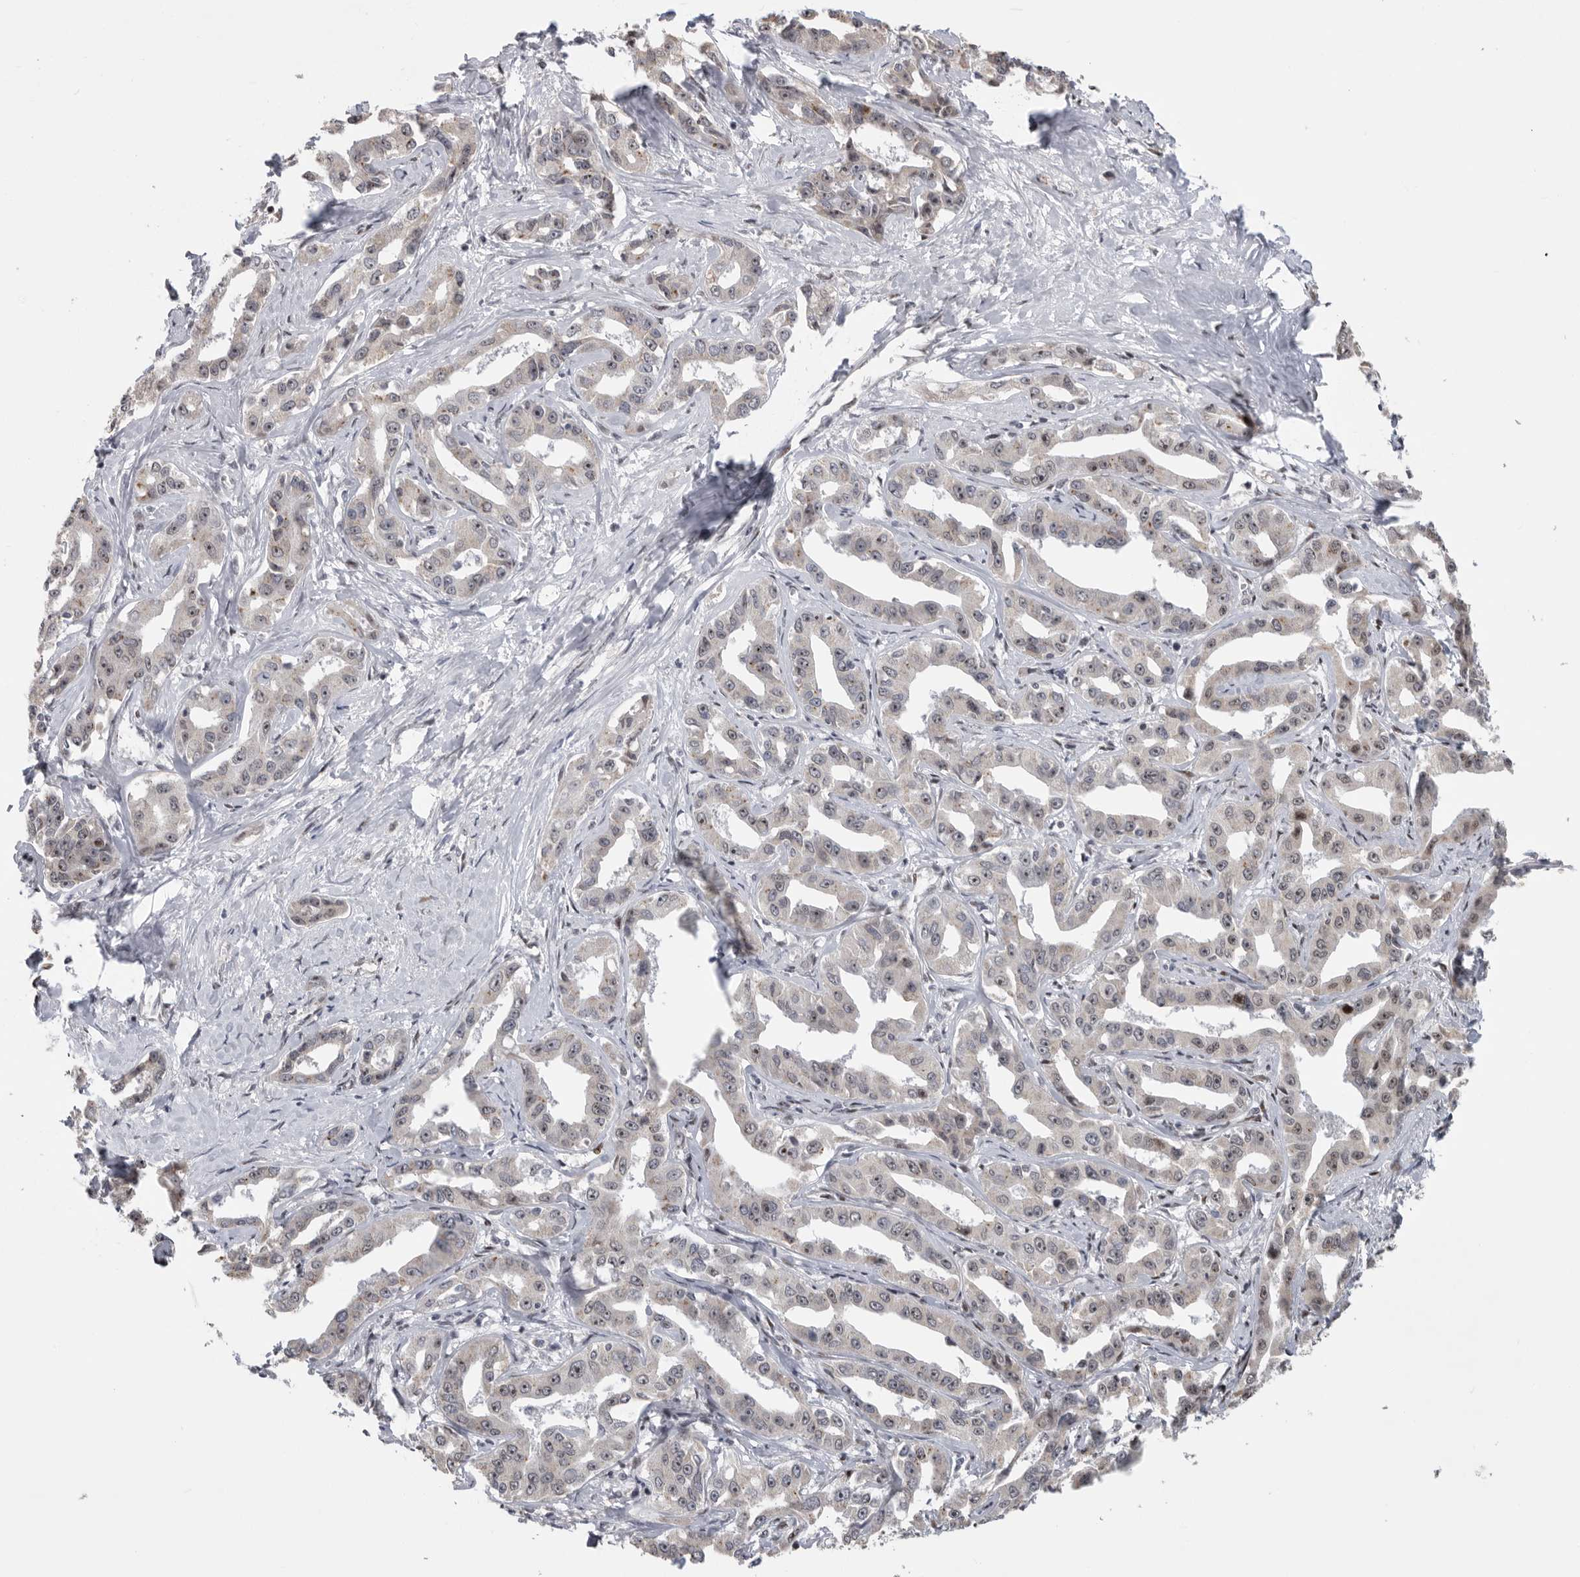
{"staining": {"intensity": "weak", "quantity": "25%-75%", "location": "nuclear"}, "tissue": "liver cancer", "cell_type": "Tumor cells", "image_type": "cancer", "snomed": [{"axis": "morphology", "description": "Cholangiocarcinoma"}, {"axis": "topography", "description": "Liver"}], "caption": "Immunohistochemistry (IHC) image of cholangiocarcinoma (liver) stained for a protein (brown), which reveals low levels of weak nuclear staining in approximately 25%-75% of tumor cells.", "gene": "PCMTD1", "patient": {"sex": "male", "age": 59}}